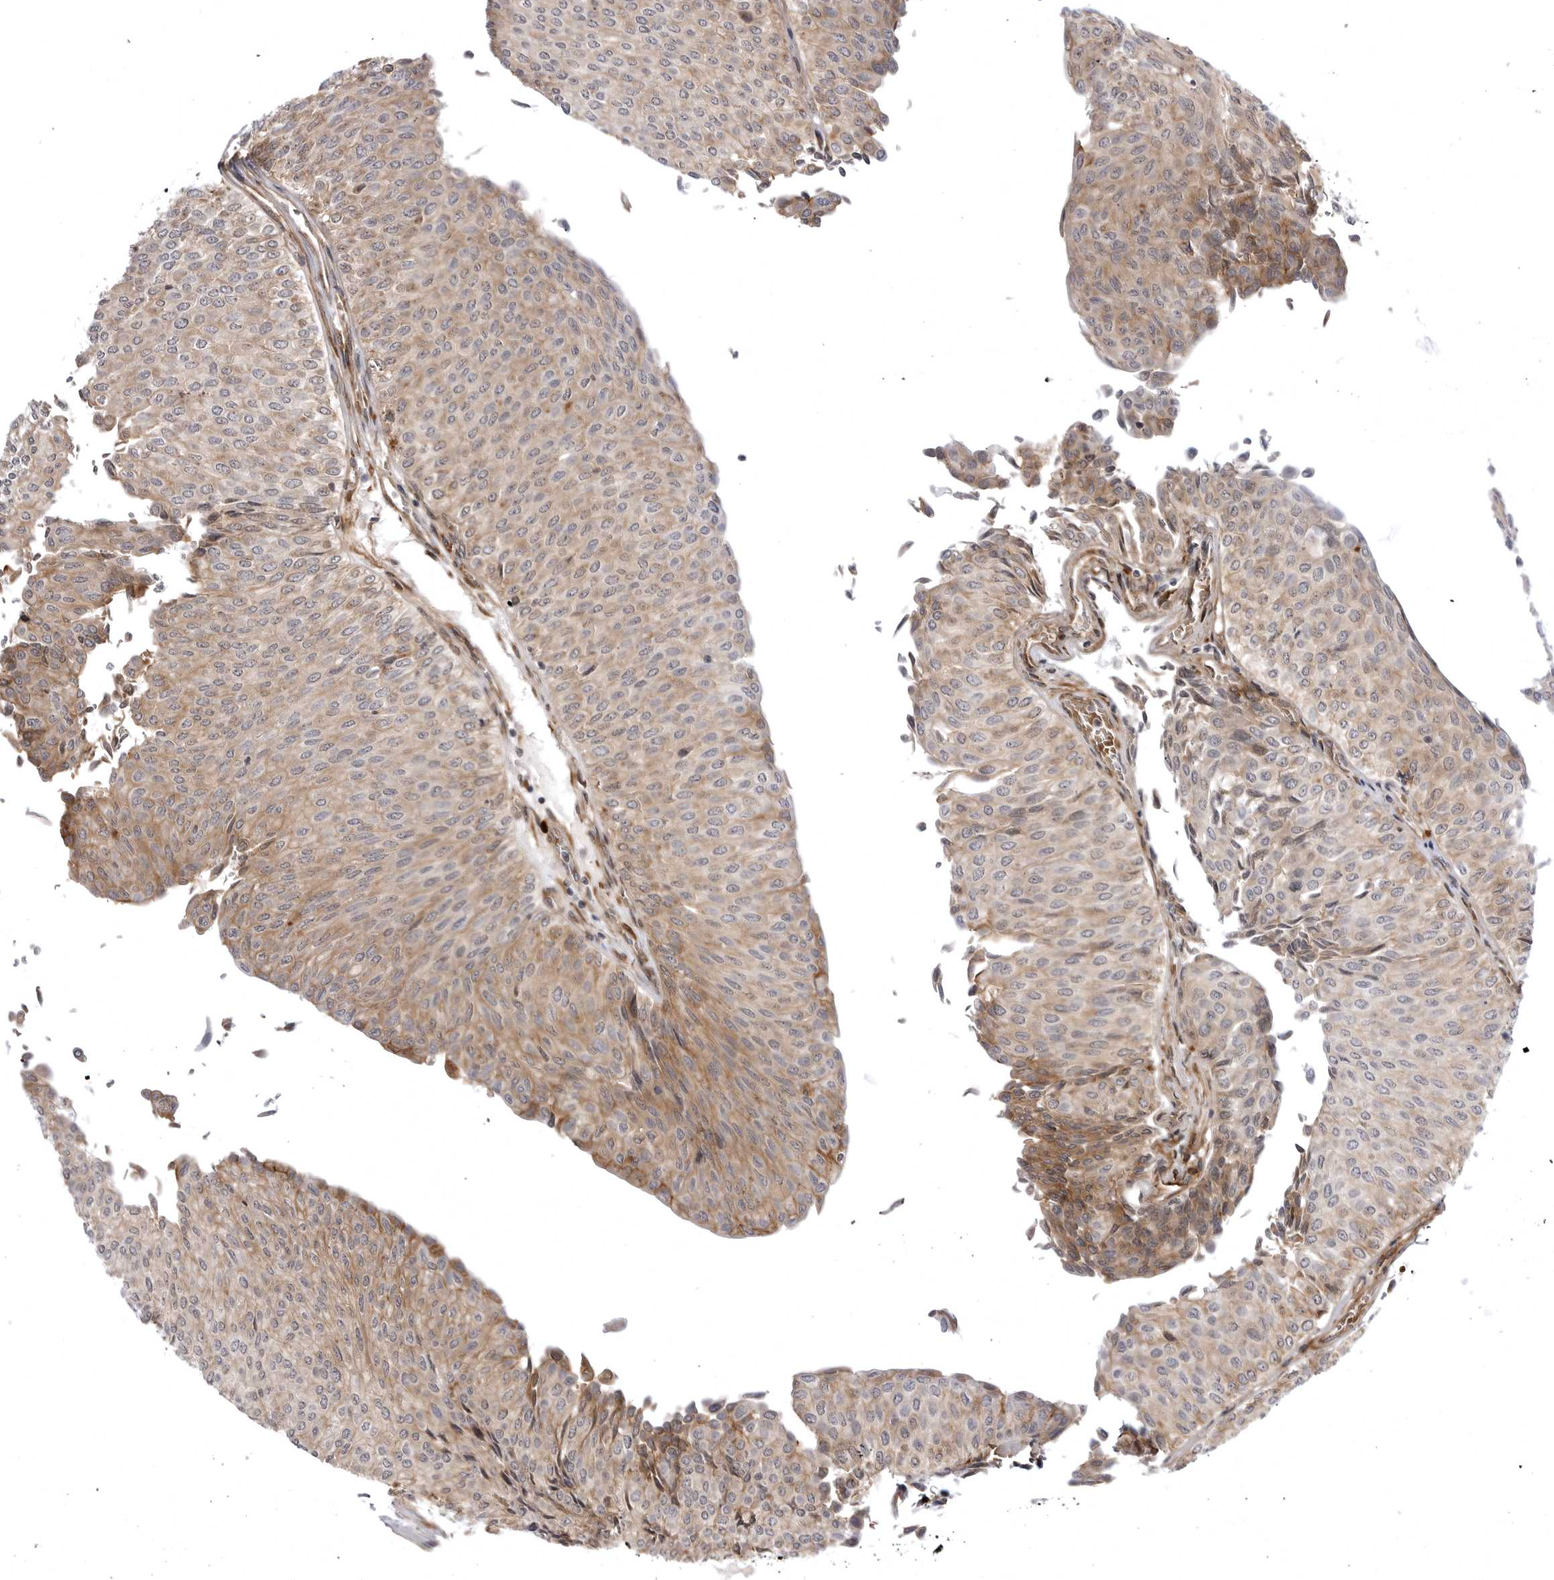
{"staining": {"intensity": "moderate", "quantity": "25%-75%", "location": "cytoplasmic/membranous"}, "tissue": "urothelial cancer", "cell_type": "Tumor cells", "image_type": "cancer", "snomed": [{"axis": "morphology", "description": "Urothelial carcinoma, Low grade"}, {"axis": "topography", "description": "Urinary bladder"}], "caption": "Urothelial cancer stained with a protein marker displays moderate staining in tumor cells.", "gene": "ARL5A", "patient": {"sex": "male", "age": 78}}